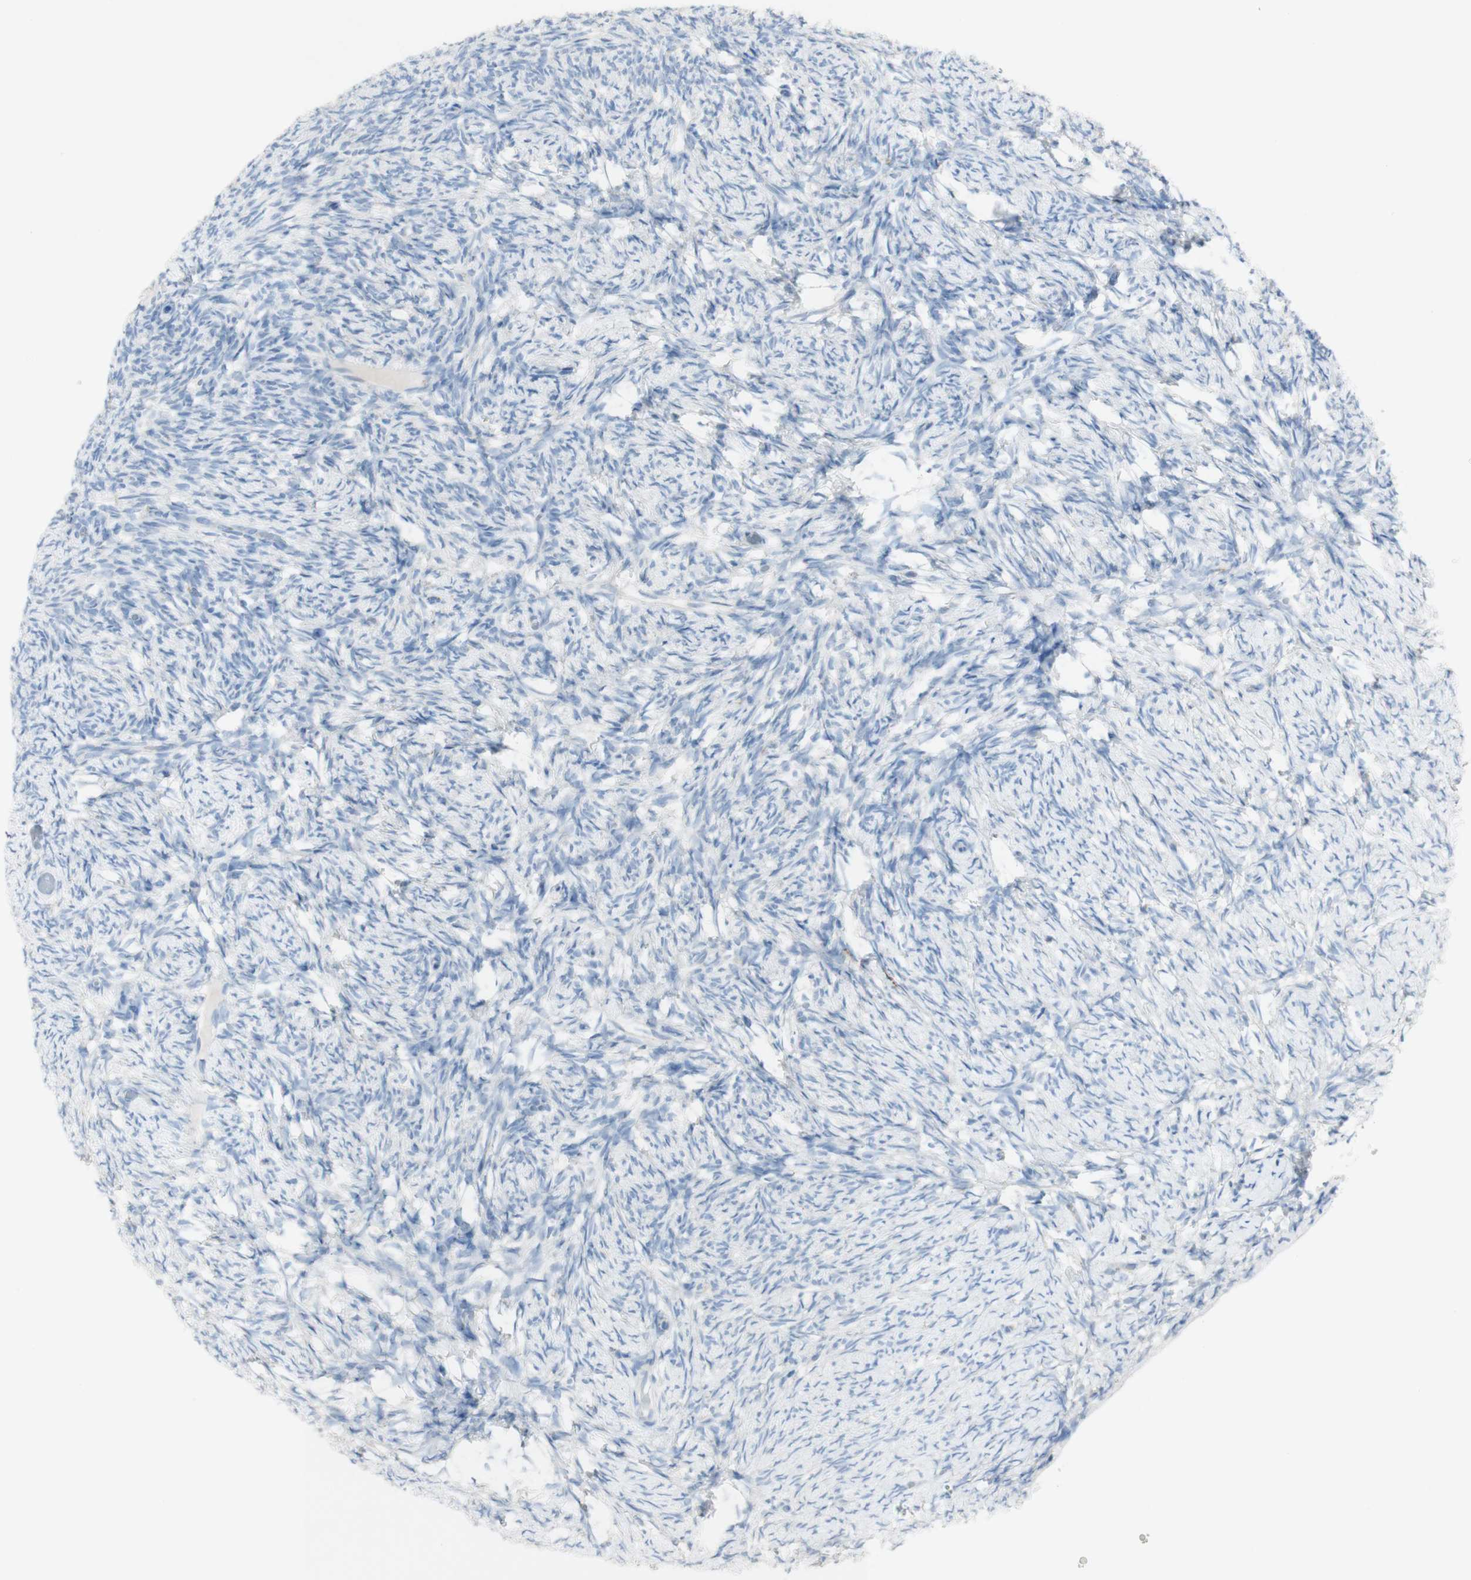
{"staining": {"intensity": "negative", "quantity": "none", "location": "none"}, "tissue": "ovary", "cell_type": "Ovarian stroma cells", "image_type": "normal", "snomed": [{"axis": "morphology", "description": "Normal tissue, NOS"}, {"axis": "topography", "description": "Ovary"}], "caption": "IHC image of normal ovary stained for a protein (brown), which displays no staining in ovarian stroma cells. The staining is performed using DAB brown chromogen with nuclei counter-stained in using hematoxylin.", "gene": "ART3", "patient": {"sex": "female", "age": 60}}